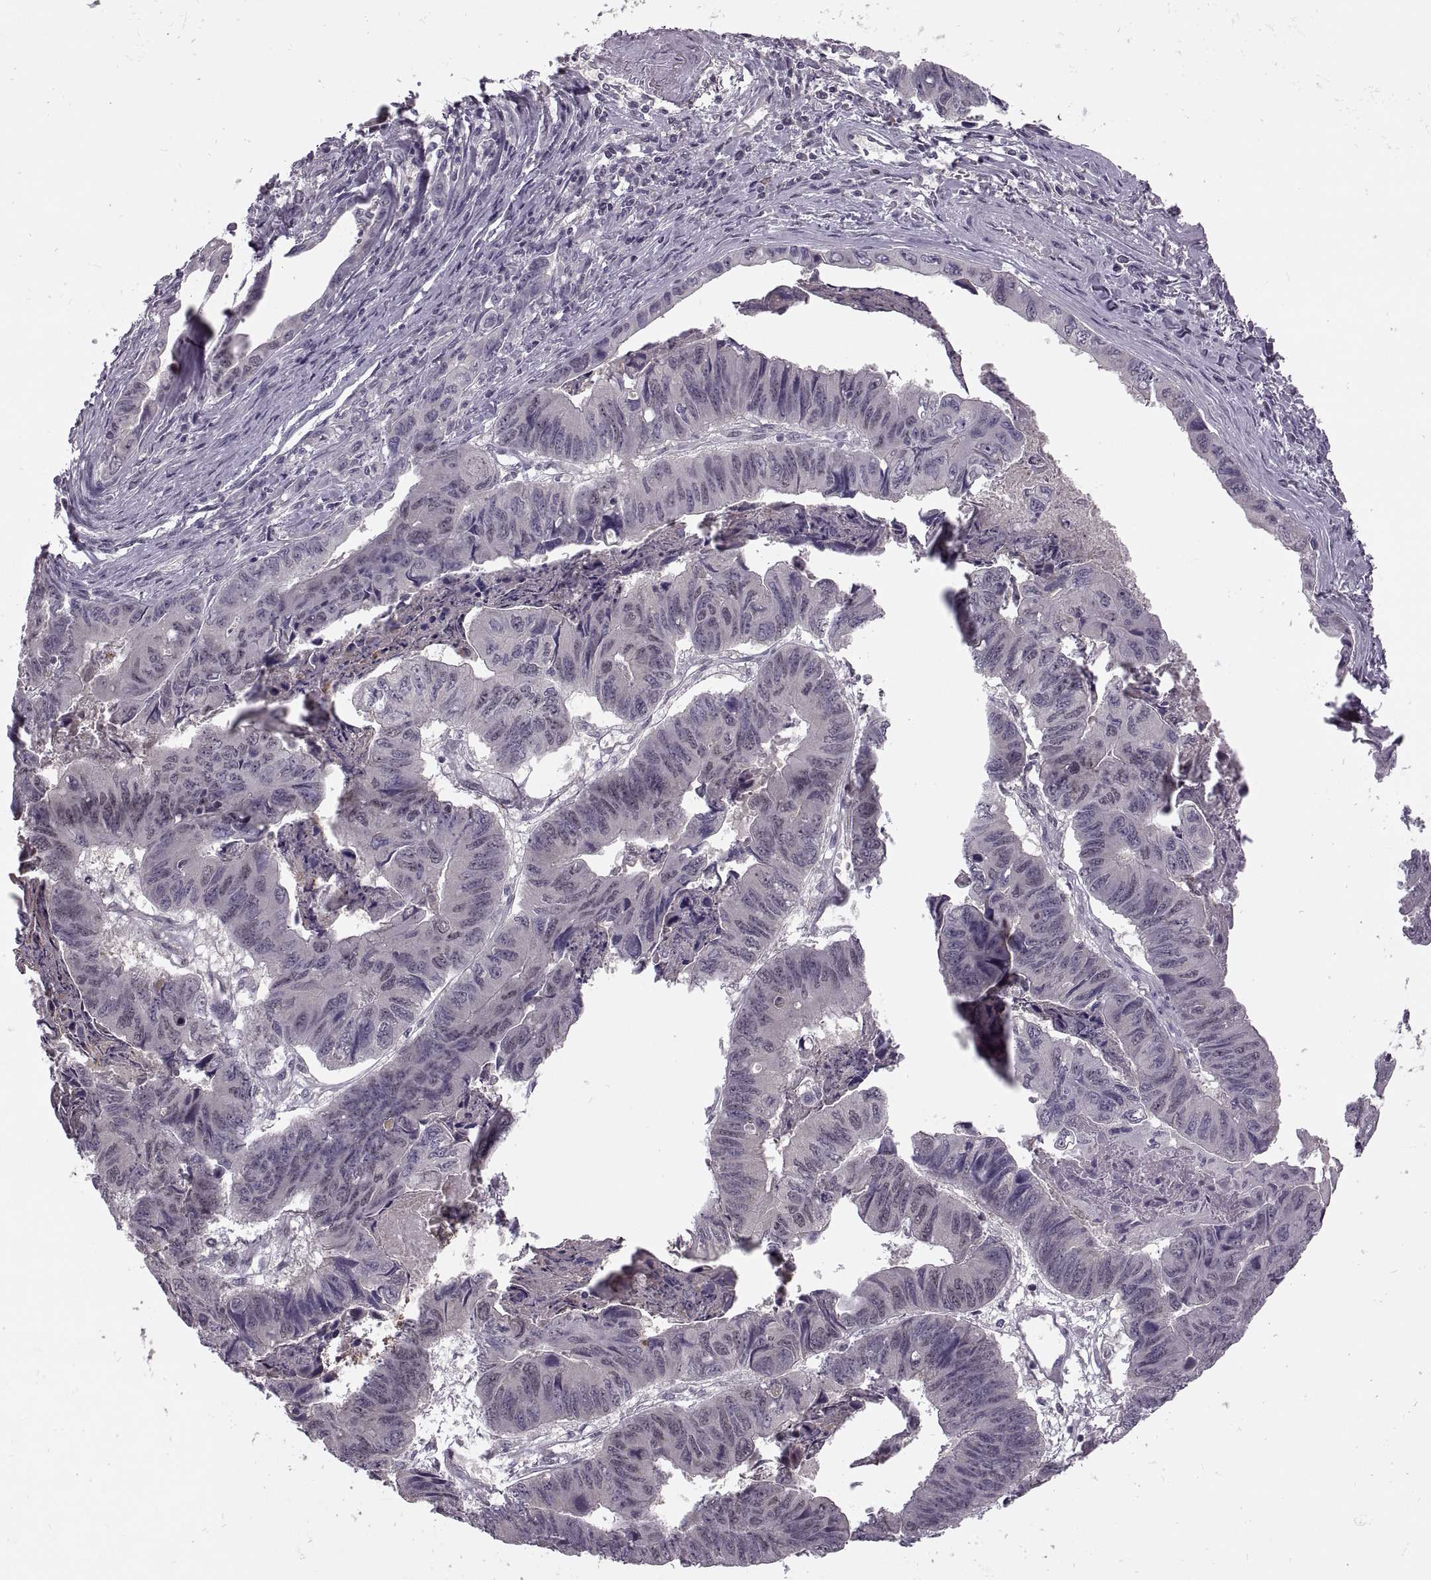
{"staining": {"intensity": "weak", "quantity": "<25%", "location": "nuclear"}, "tissue": "stomach cancer", "cell_type": "Tumor cells", "image_type": "cancer", "snomed": [{"axis": "morphology", "description": "Adenocarcinoma, NOS"}, {"axis": "topography", "description": "Stomach, lower"}], "caption": "DAB (3,3'-diaminobenzidine) immunohistochemical staining of adenocarcinoma (stomach) shows no significant positivity in tumor cells.", "gene": "CACNA1F", "patient": {"sex": "male", "age": 77}}